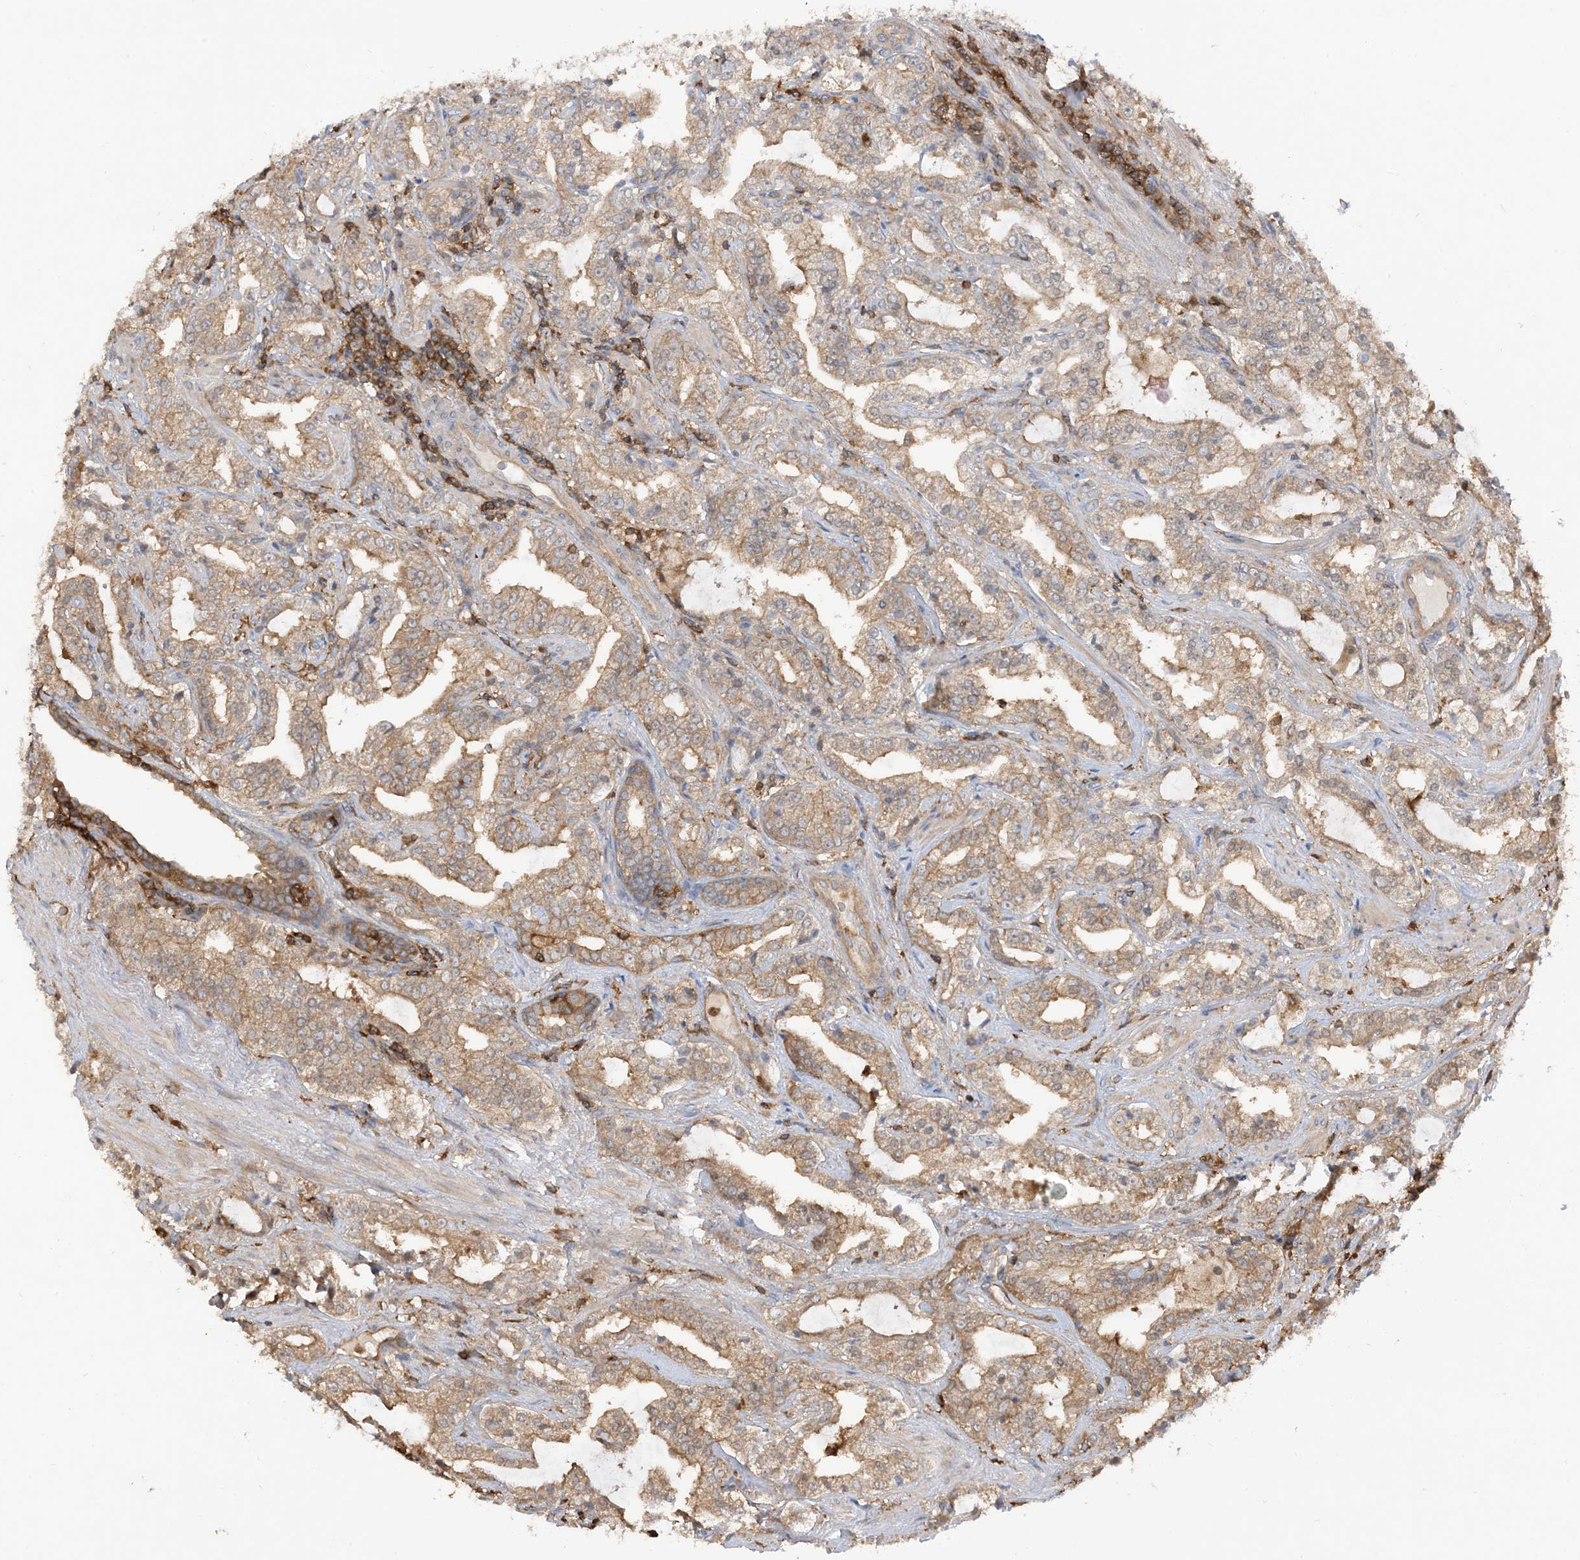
{"staining": {"intensity": "moderate", "quantity": ">75%", "location": "cytoplasmic/membranous"}, "tissue": "prostate cancer", "cell_type": "Tumor cells", "image_type": "cancer", "snomed": [{"axis": "morphology", "description": "Adenocarcinoma, High grade"}, {"axis": "topography", "description": "Prostate"}], "caption": "Moderate cytoplasmic/membranous staining for a protein is appreciated in approximately >75% of tumor cells of prostate cancer using IHC.", "gene": "CAPZB", "patient": {"sex": "male", "age": 64}}